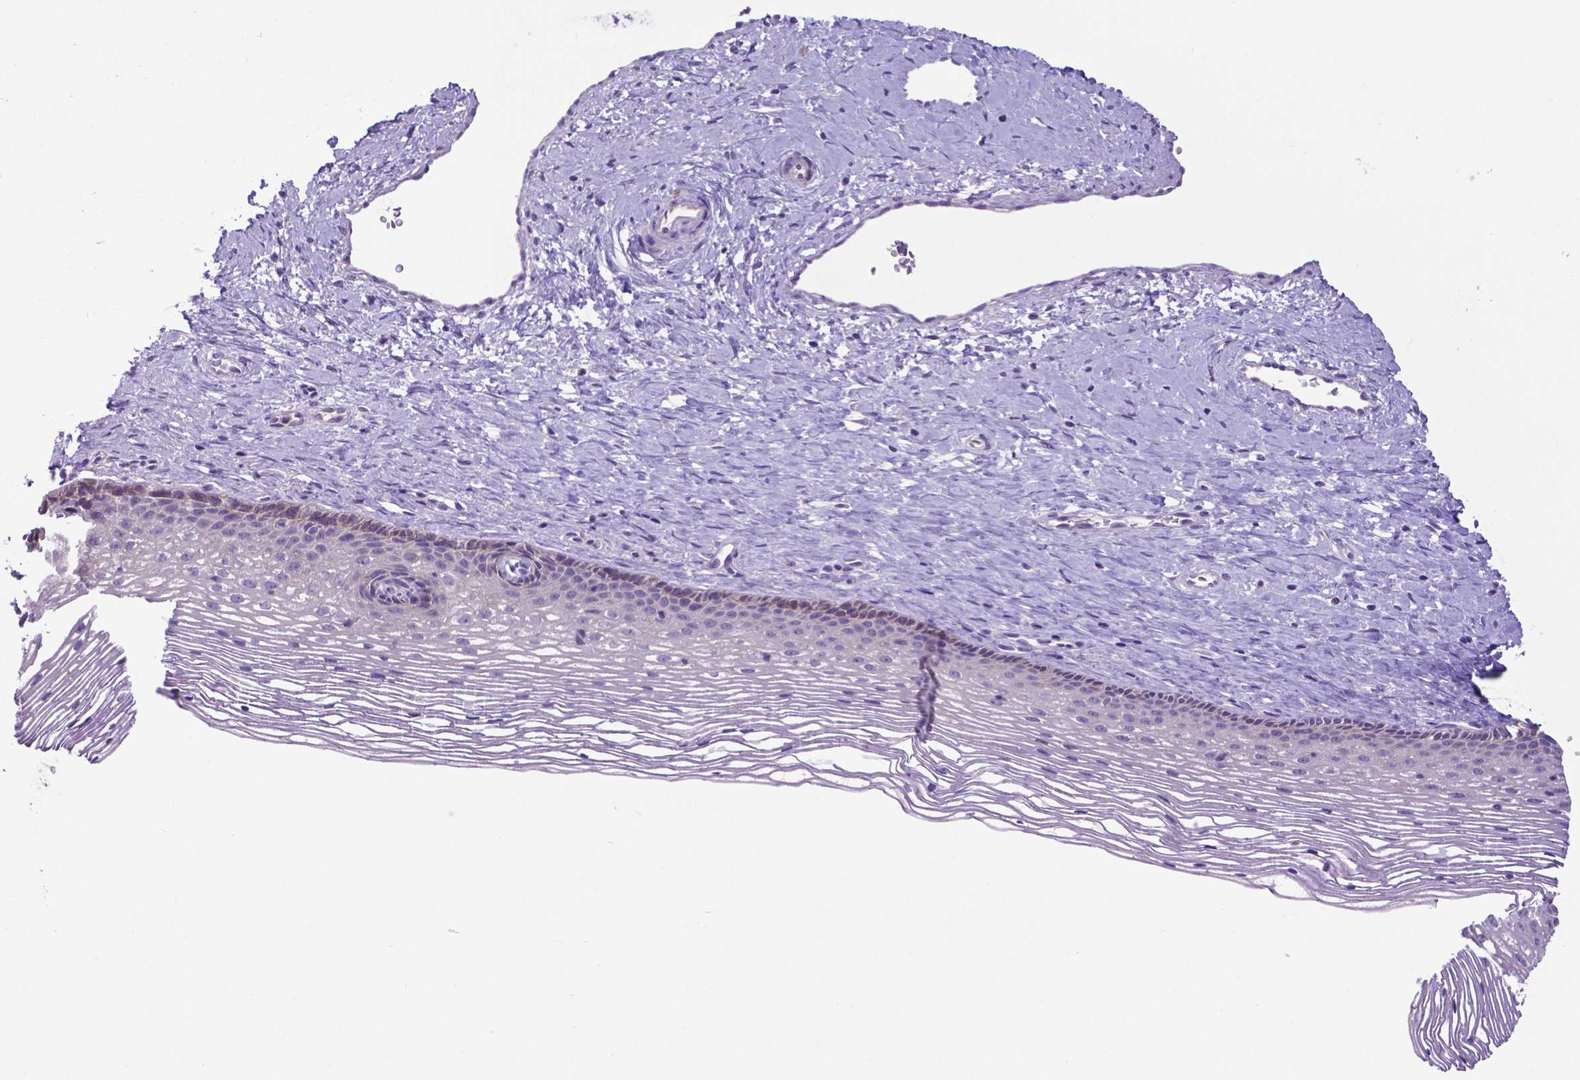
{"staining": {"intensity": "negative", "quantity": "none", "location": "none"}, "tissue": "cervix", "cell_type": "Glandular cells", "image_type": "normal", "snomed": [{"axis": "morphology", "description": "Normal tissue, NOS"}, {"axis": "topography", "description": "Cervix"}], "caption": "A photomicrograph of human cervix is negative for staining in glandular cells.", "gene": "ADRA2B", "patient": {"sex": "female", "age": 34}}